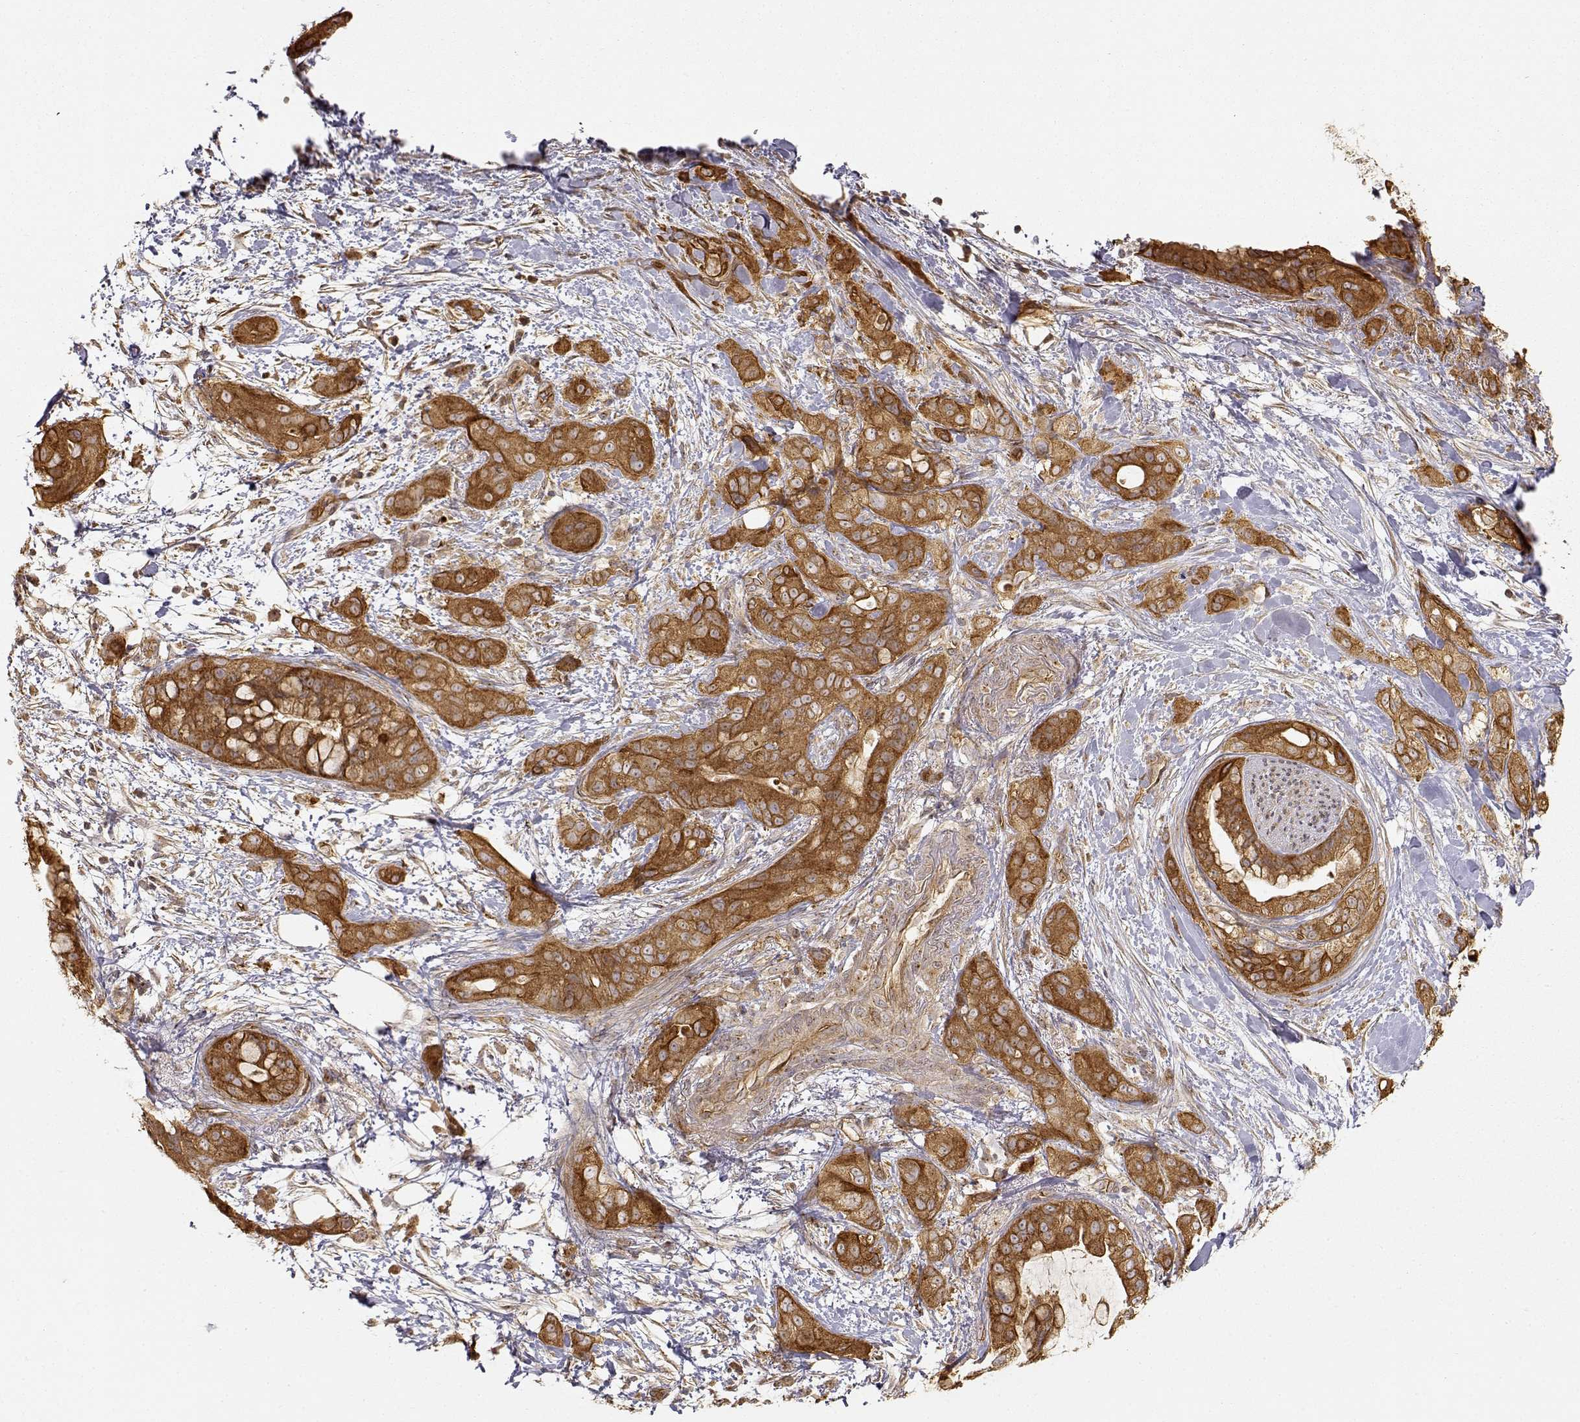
{"staining": {"intensity": "strong", "quantity": ">75%", "location": "cytoplasmic/membranous"}, "tissue": "pancreatic cancer", "cell_type": "Tumor cells", "image_type": "cancer", "snomed": [{"axis": "morphology", "description": "Adenocarcinoma, NOS"}, {"axis": "topography", "description": "Pancreas"}], "caption": "A high-resolution micrograph shows immunohistochemistry (IHC) staining of pancreatic cancer (adenocarcinoma), which reveals strong cytoplasmic/membranous staining in approximately >75% of tumor cells.", "gene": "CDK5RAP2", "patient": {"sex": "male", "age": 71}}